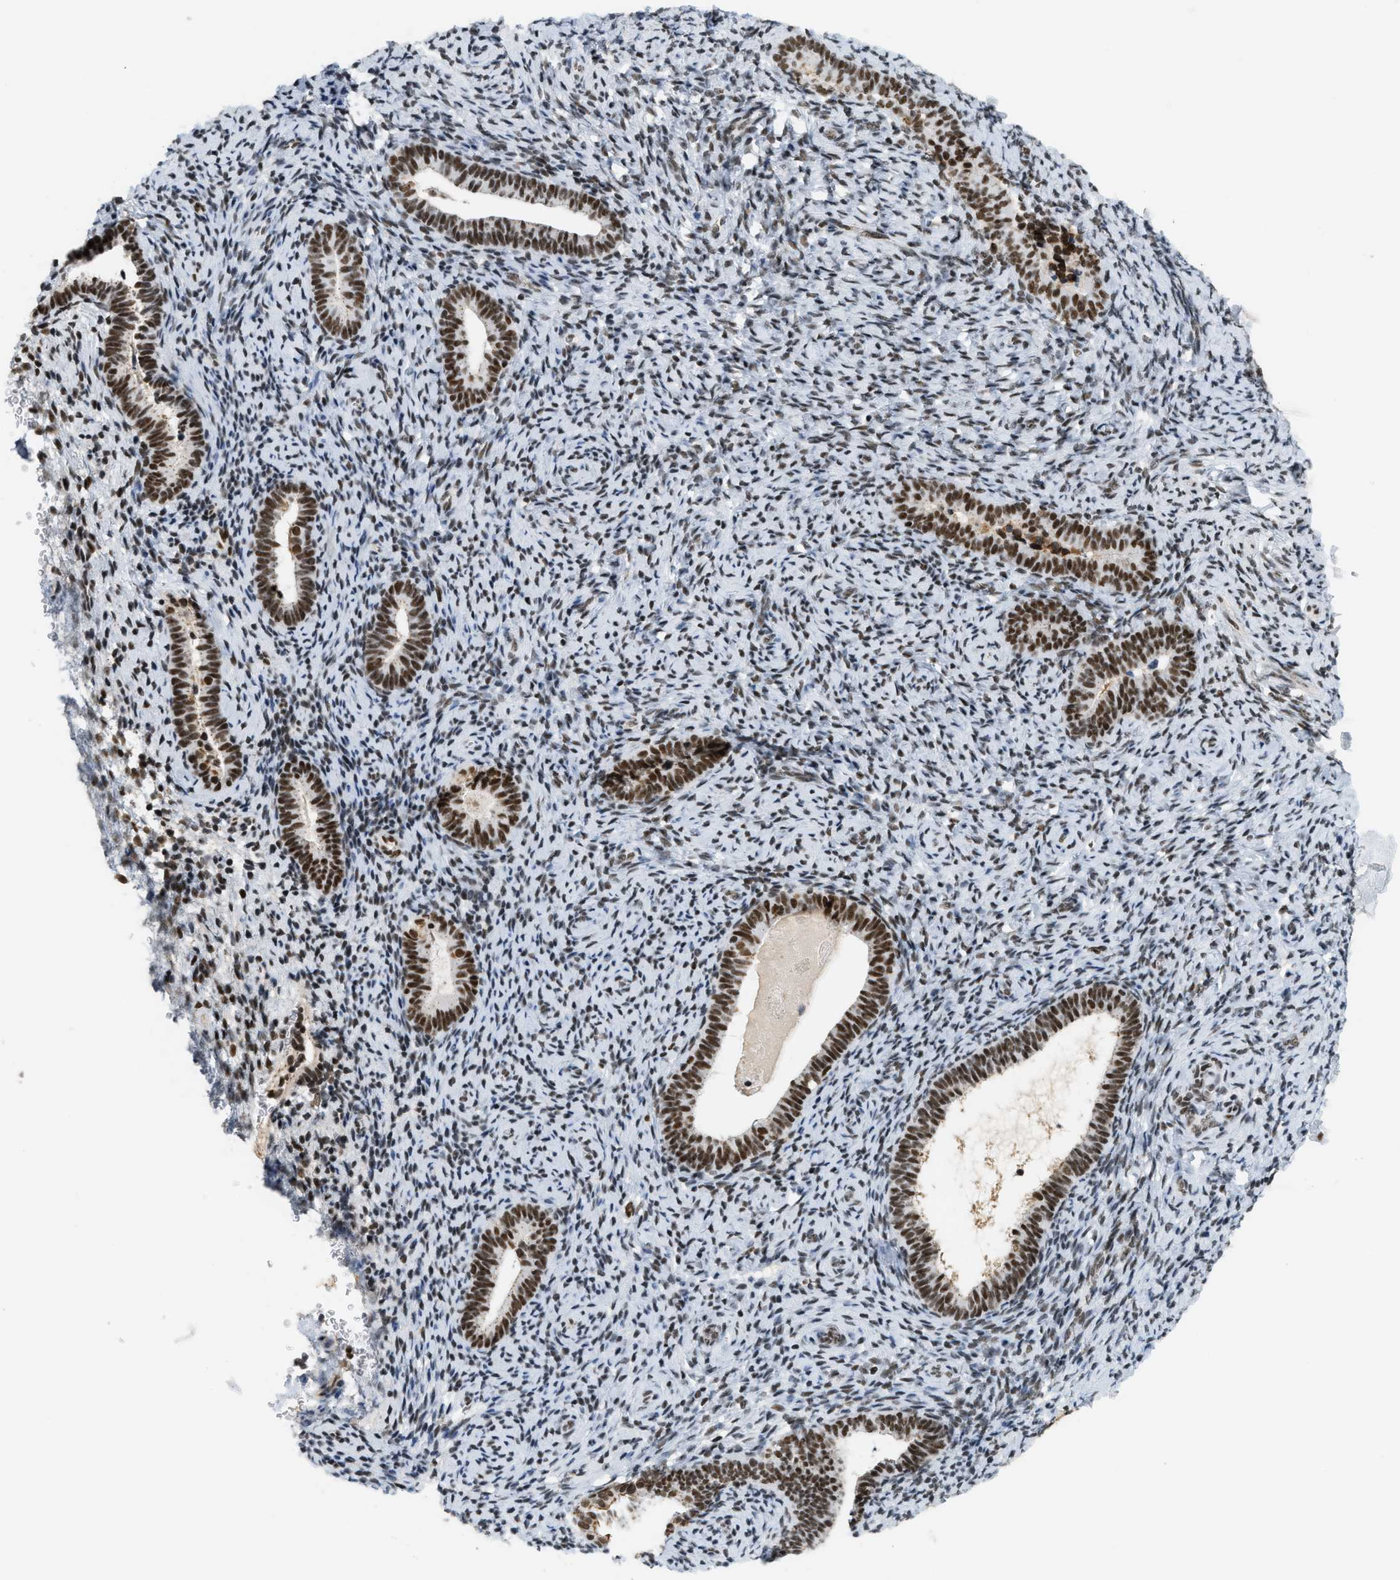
{"staining": {"intensity": "moderate", "quantity": "25%-75%", "location": "nuclear"}, "tissue": "endometrium", "cell_type": "Cells in endometrial stroma", "image_type": "normal", "snomed": [{"axis": "morphology", "description": "Normal tissue, NOS"}, {"axis": "topography", "description": "Endometrium"}], "caption": "Protein positivity by IHC exhibits moderate nuclear positivity in about 25%-75% of cells in endometrial stroma in unremarkable endometrium.", "gene": "SMARCB1", "patient": {"sex": "female", "age": 51}}